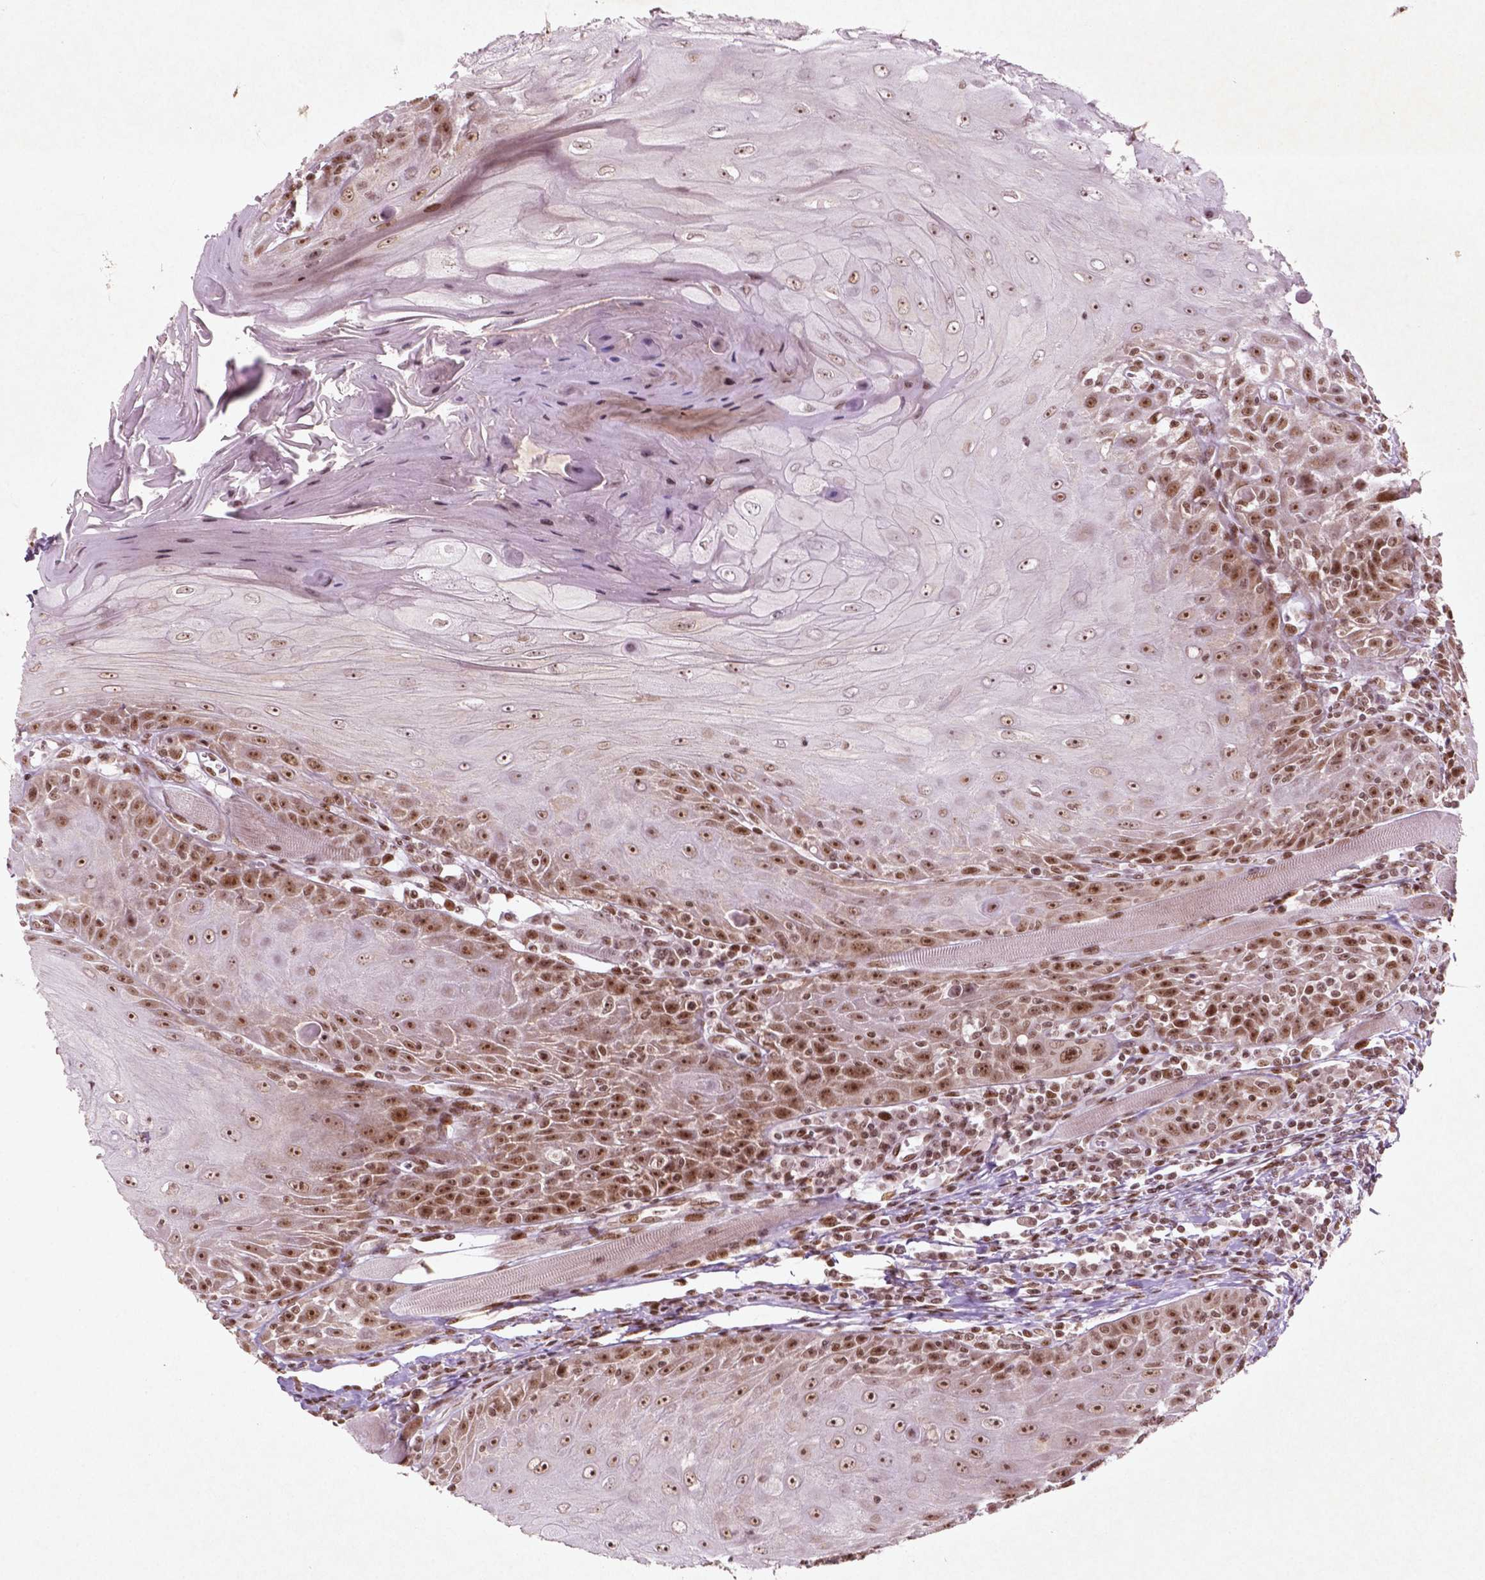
{"staining": {"intensity": "moderate", "quantity": ">75%", "location": "nuclear"}, "tissue": "head and neck cancer", "cell_type": "Tumor cells", "image_type": "cancer", "snomed": [{"axis": "morphology", "description": "Squamous cell carcinoma, NOS"}, {"axis": "topography", "description": "Head-Neck"}], "caption": "Head and neck cancer stained for a protein (brown) demonstrates moderate nuclear positive staining in approximately >75% of tumor cells.", "gene": "HMG20B", "patient": {"sex": "male", "age": 52}}